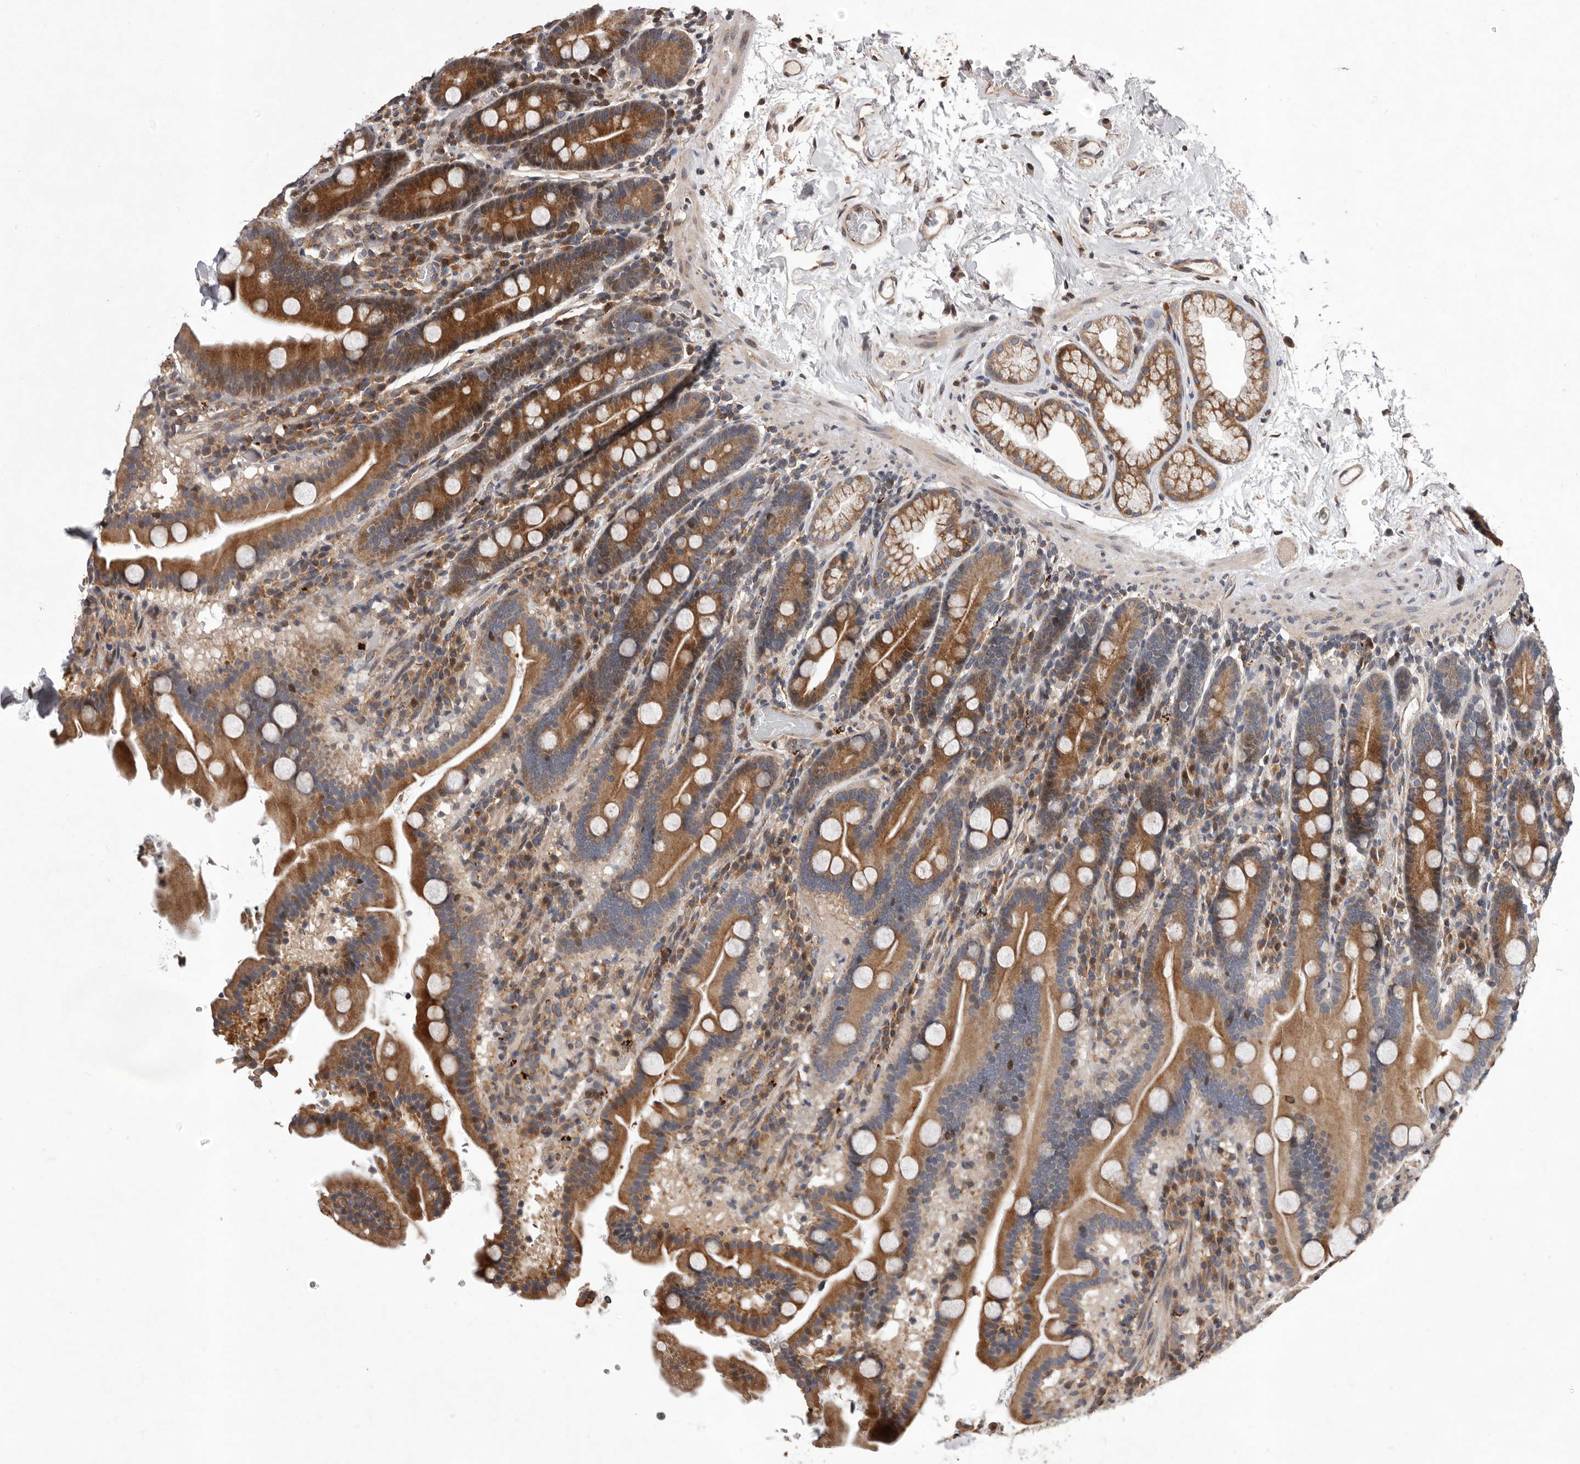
{"staining": {"intensity": "moderate", "quantity": ">75%", "location": "cytoplasmic/membranous"}, "tissue": "duodenum", "cell_type": "Glandular cells", "image_type": "normal", "snomed": [{"axis": "morphology", "description": "Normal tissue, NOS"}, {"axis": "topography", "description": "Duodenum"}], "caption": "Immunohistochemical staining of unremarkable duodenum displays moderate cytoplasmic/membranous protein staining in approximately >75% of glandular cells.", "gene": "GADD45B", "patient": {"sex": "male", "age": 55}}